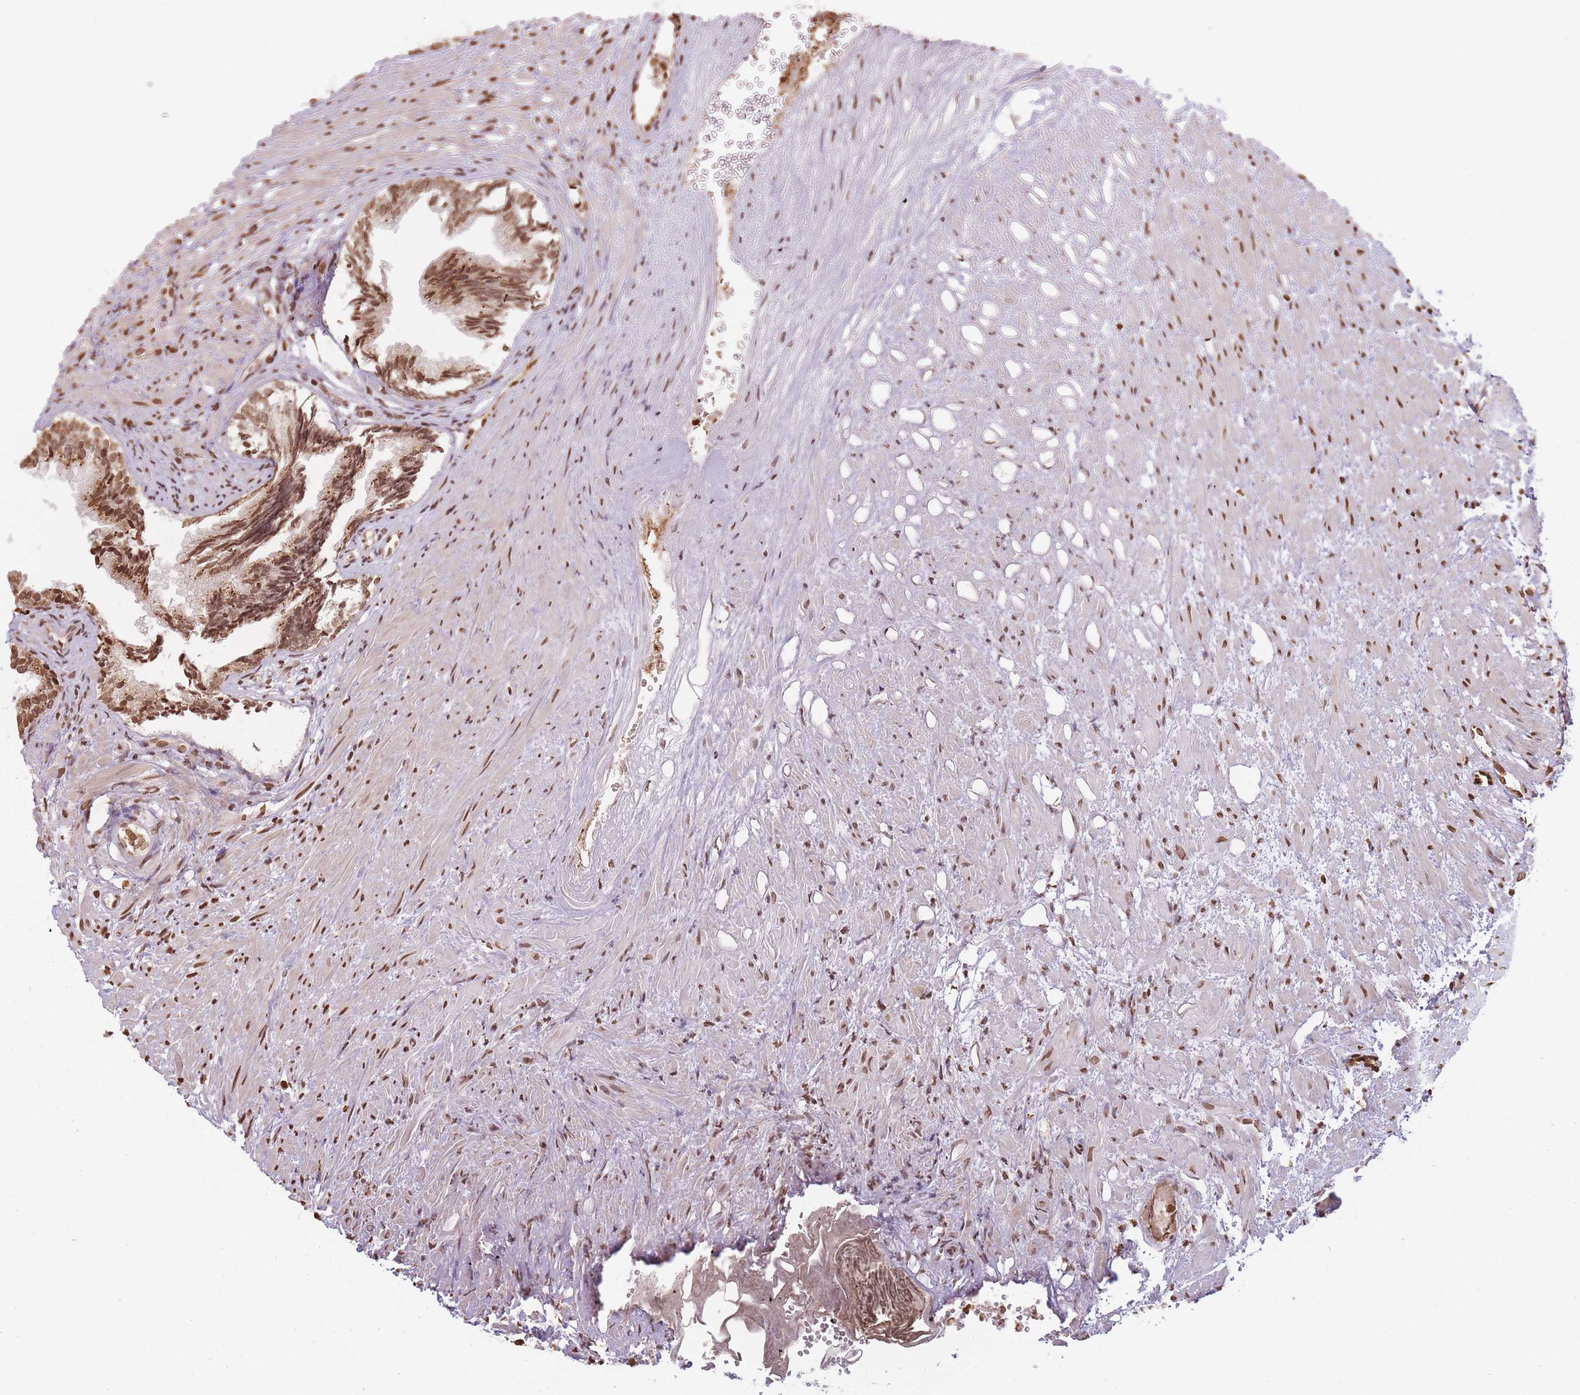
{"staining": {"intensity": "strong", "quantity": ">75%", "location": "cytoplasmic/membranous,nuclear"}, "tissue": "prostate", "cell_type": "Glandular cells", "image_type": "normal", "snomed": [{"axis": "morphology", "description": "Normal tissue, NOS"}, {"axis": "topography", "description": "Prostate"}], "caption": "Prostate stained with DAB (3,3'-diaminobenzidine) immunohistochemistry demonstrates high levels of strong cytoplasmic/membranous,nuclear expression in about >75% of glandular cells.", "gene": "WWTR1", "patient": {"sex": "male", "age": 76}}